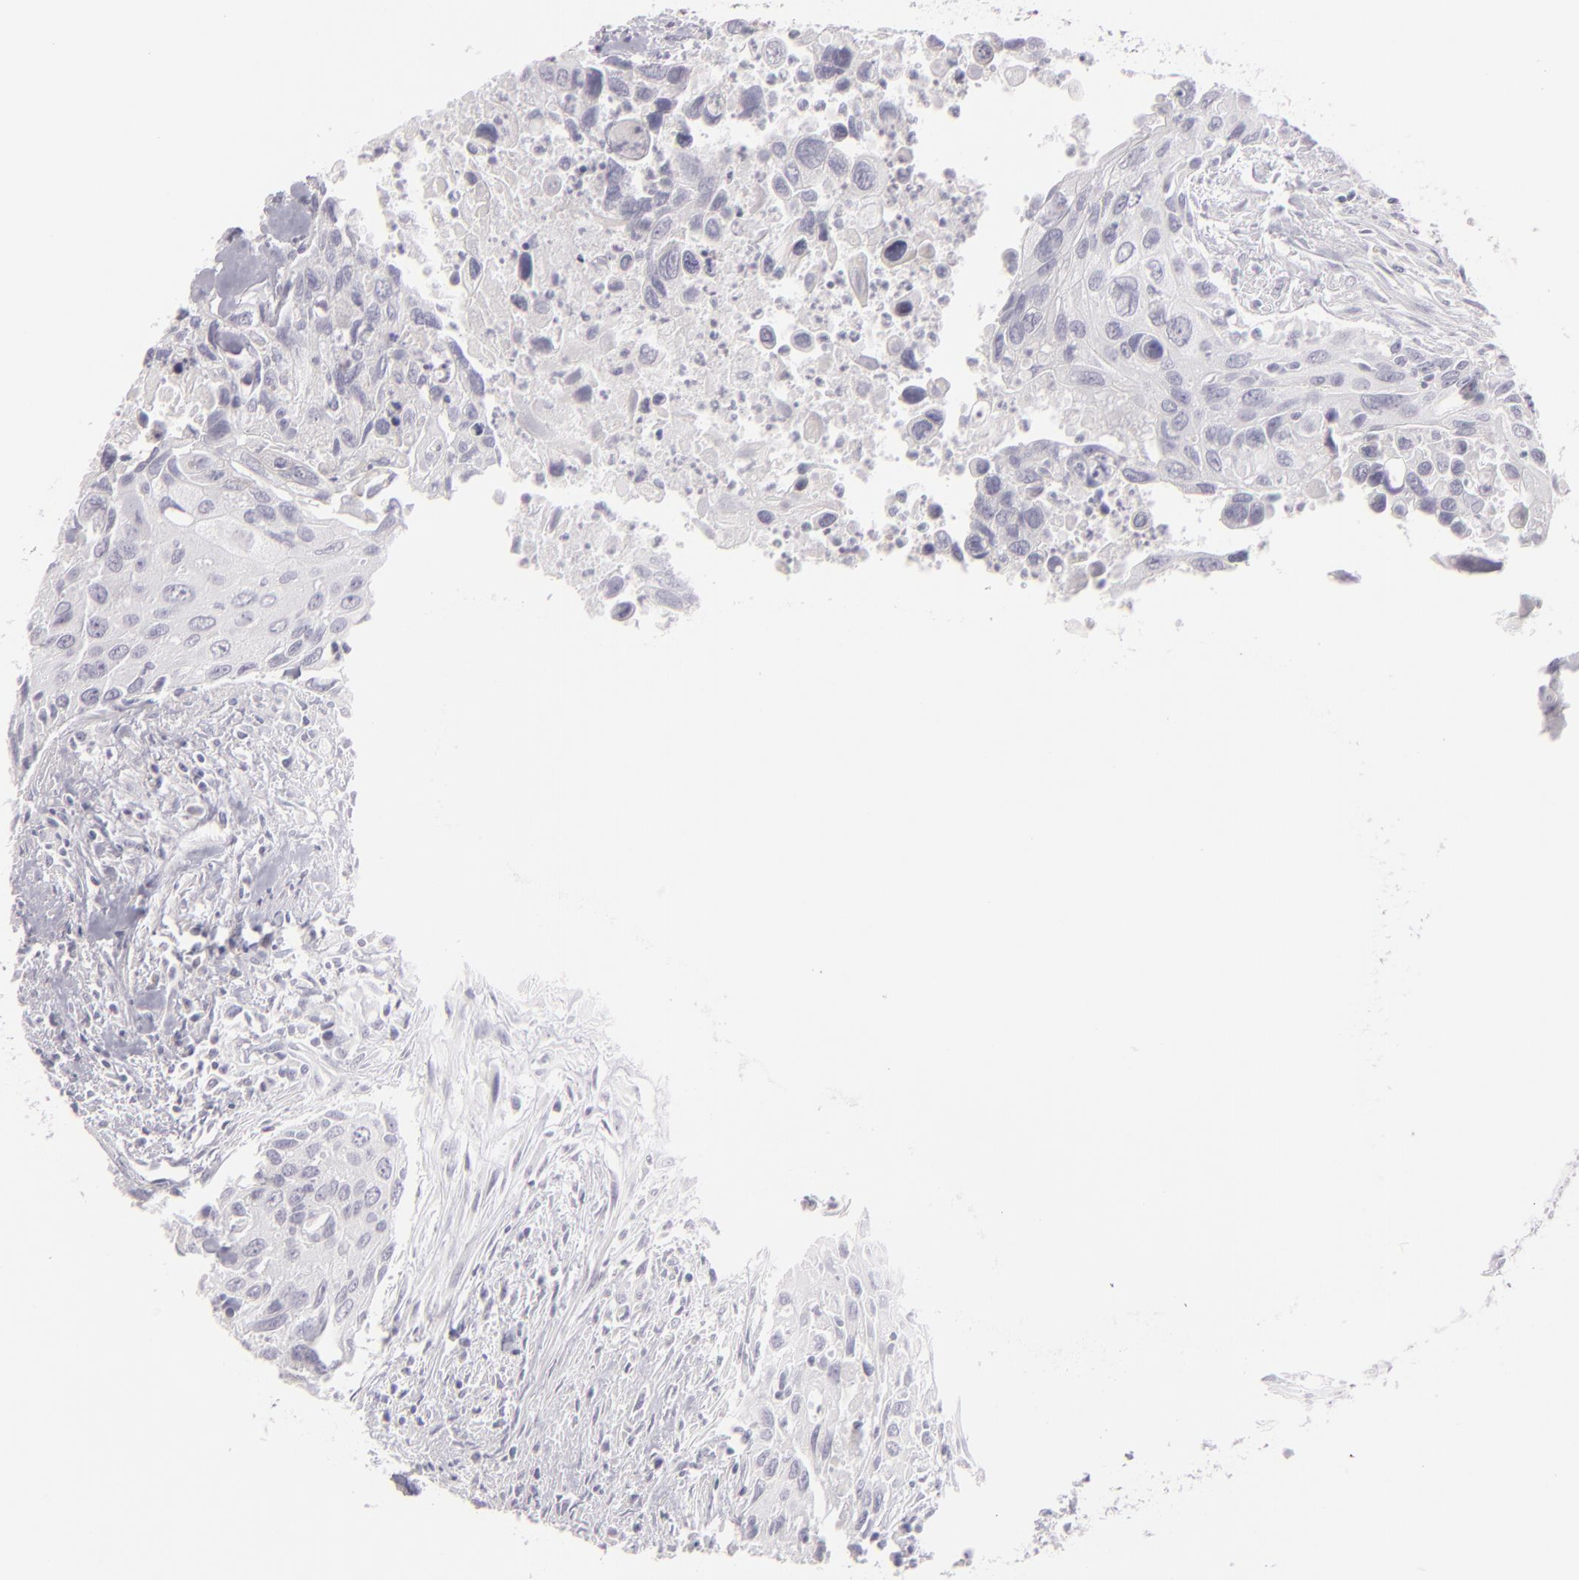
{"staining": {"intensity": "negative", "quantity": "none", "location": "none"}, "tissue": "urothelial cancer", "cell_type": "Tumor cells", "image_type": "cancer", "snomed": [{"axis": "morphology", "description": "Urothelial carcinoma, High grade"}, {"axis": "topography", "description": "Urinary bladder"}], "caption": "IHC histopathology image of urothelial cancer stained for a protein (brown), which exhibits no expression in tumor cells.", "gene": "CDX2", "patient": {"sex": "male", "age": 71}}